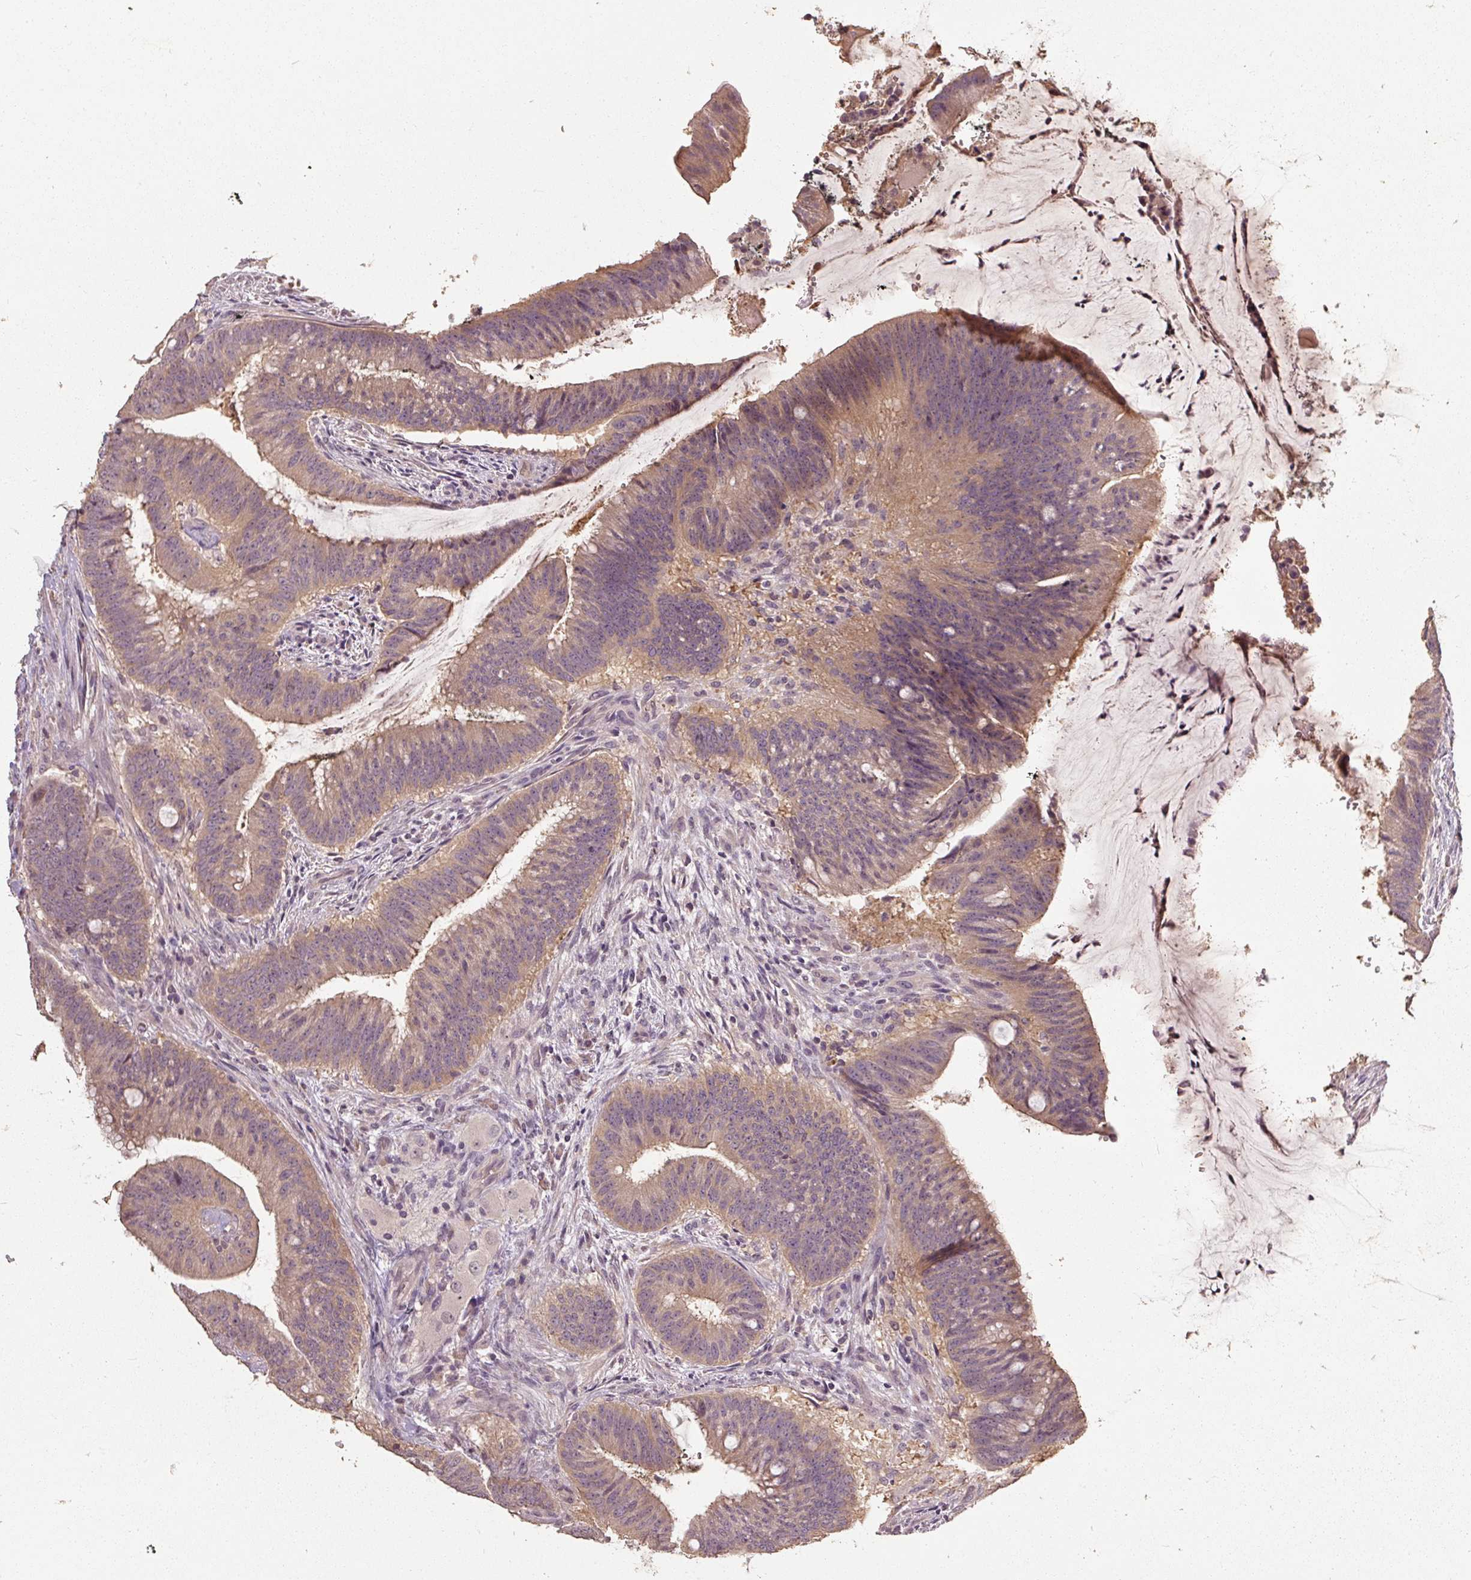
{"staining": {"intensity": "weak", "quantity": "25%-75%", "location": "cytoplasmic/membranous"}, "tissue": "colorectal cancer", "cell_type": "Tumor cells", "image_type": "cancer", "snomed": [{"axis": "morphology", "description": "Adenocarcinoma, NOS"}, {"axis": "topography", "description": "Colon"}], "caption": "Tumor cells demonstrate weak cytoplasmic/membranous staining in approximately 25%-75% of cells in adenocarcinoma (colorectal). The protein of interest is shown in brown color, while the nuclei are stained blue.", "gene": "CFAP65", "patient": {"sex": "female", "age": 43}}